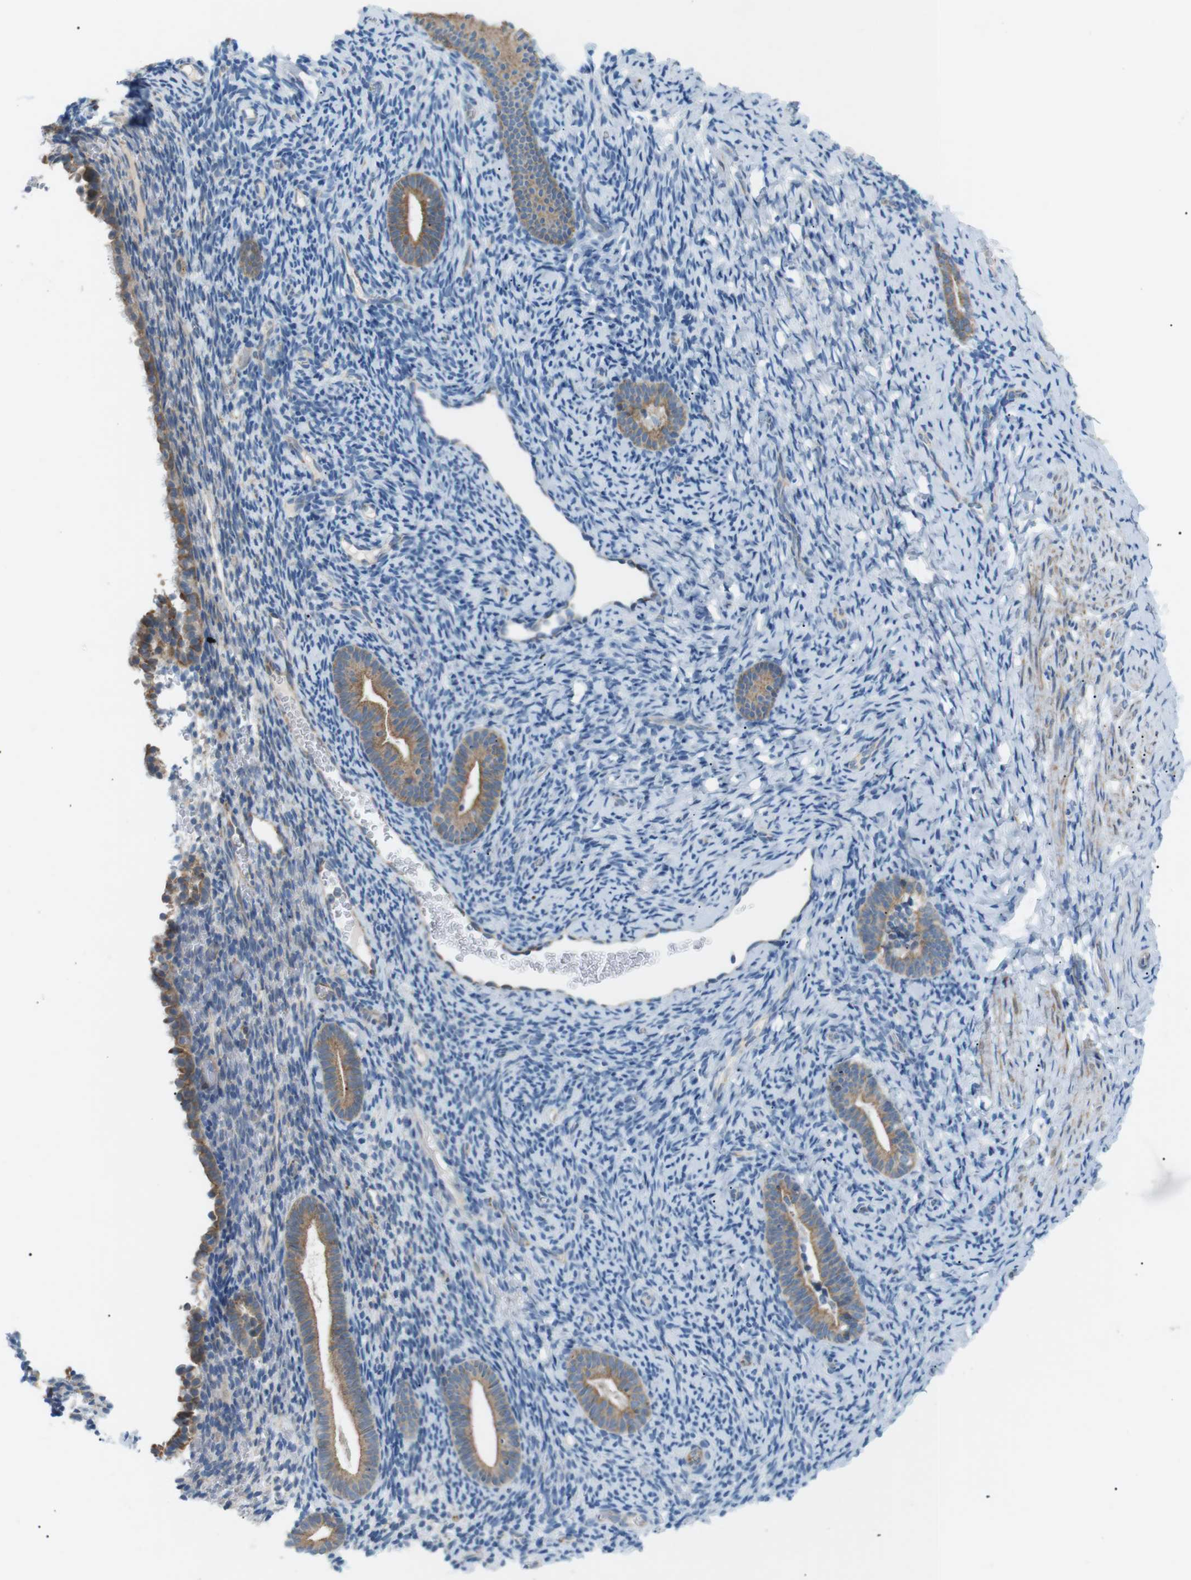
{"staining": {"intensity": "negative", "quantity": "none", "location": "none"}, "tissue": "endometrium", "cell_type": "Cells in endometrial stroma", "image_type": "normal", "snomed": [{"axis": "morphology", "description": "Normal tissue, NOS"}, {"axis": "topography", "description": "Endometrium"}], "caption": "Protein analysis of unremarkable endometrium reveals no significant expression in cells in endometrial stroma.", "gene": "MTARC2", "patient": {"sex": "female", "age": 51}}